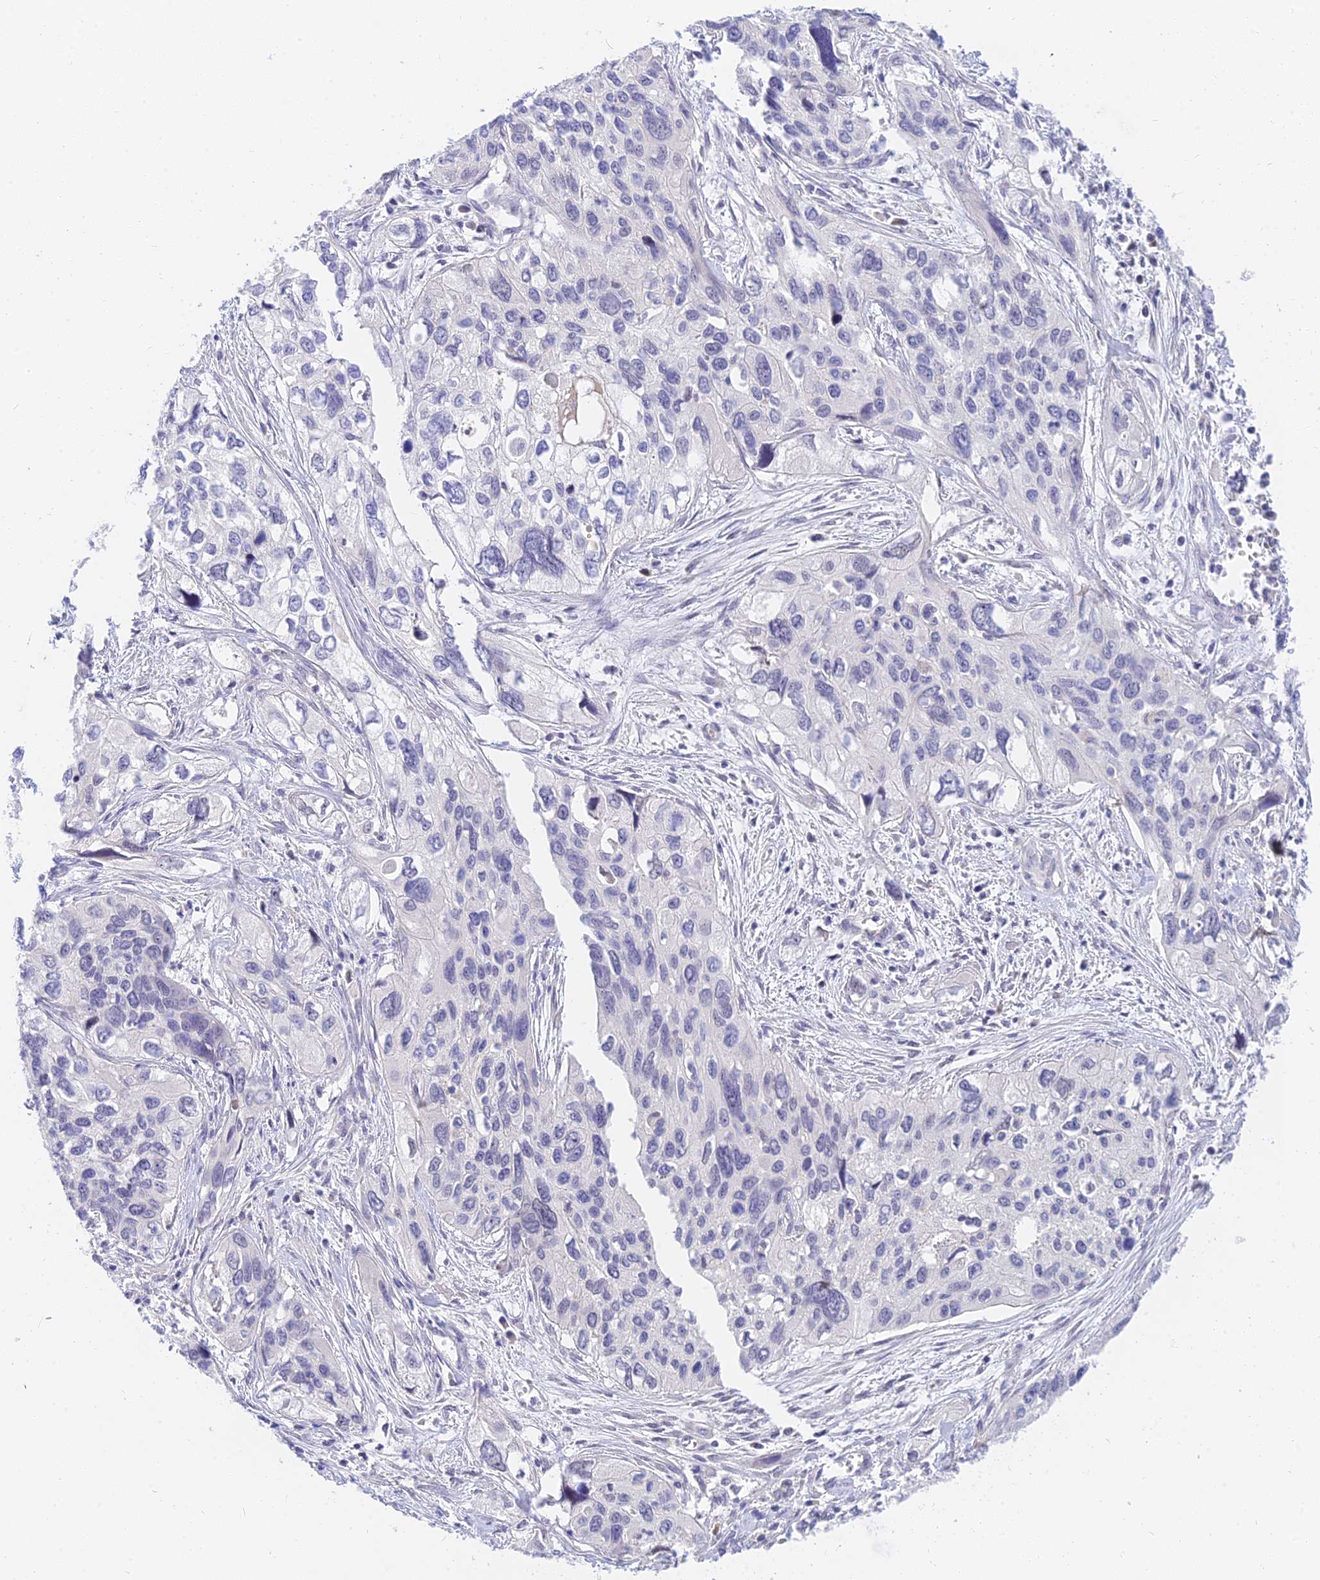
{"staining": {"intensity": "negative", "quantity": "none", "location": "none"}, "tissue": "cervical cancer", "cell_type": "Tumor cells", "image_type": "cancer", "snomed": [{"axis": "morphology", "description": "Squamous cell carcinoma, NOS"}, {"axis": "topography", "description": "Cervix"}], "caption": "This image is of cervical cancer (squamous cell carcinoma) stained with immunohistochemistry (IHC) to label a protein in brown with the nuclei are counter-stained blue. There is no positivity in tumor cells.", "gene": "TMEM161B", "patient": {"sex": "female", "age": 55}}